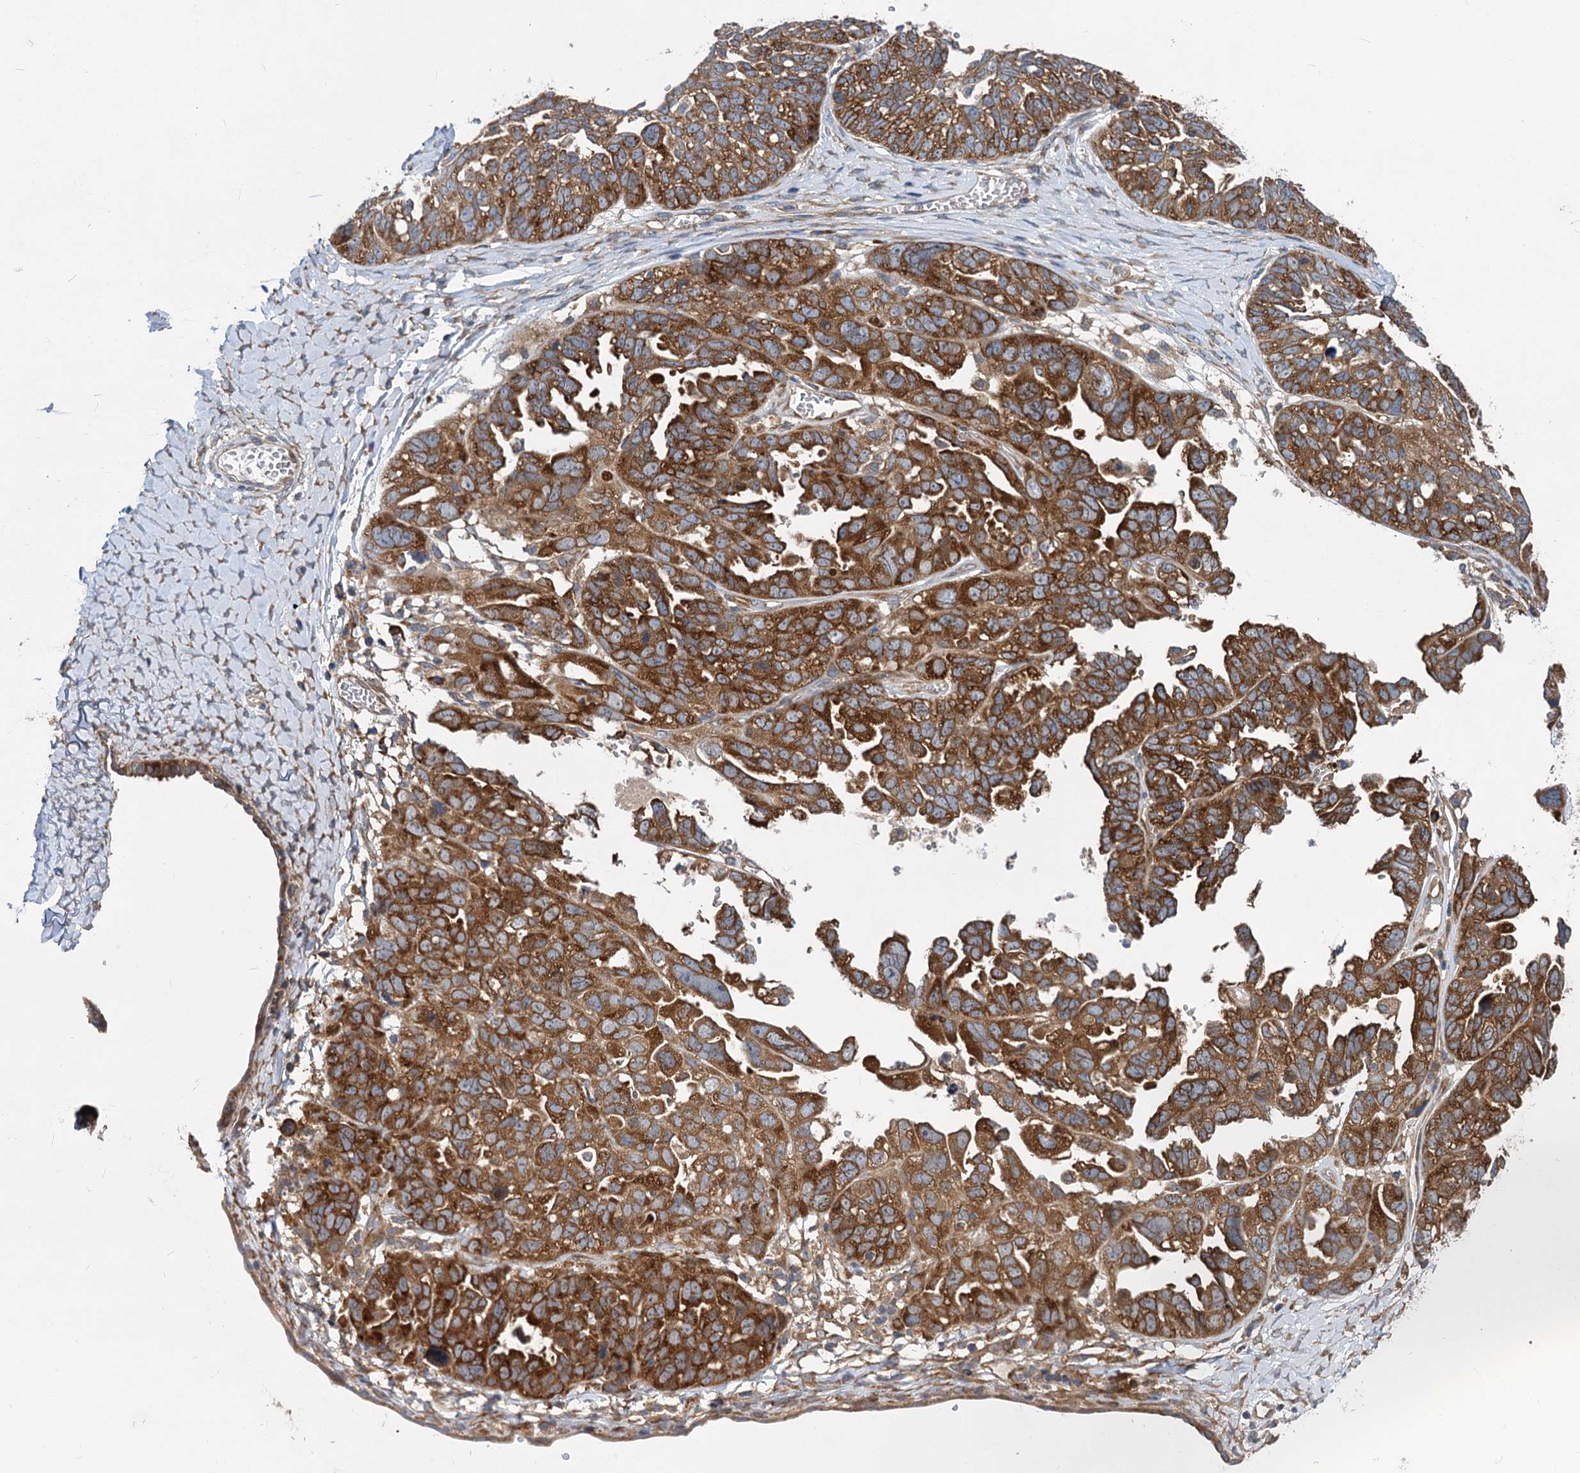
{"staining": {"intensity": "strong", "quantity": ">75%", "location": "cytoplasmic/membranous"}, "tissue": "ovarian cancer", "cell_type": "Tumor cells", "image_type": "cancer", "snomed": [{"axis": "morphology", "description": "Cystadenocarcinoma, serous, NOS"}, {"axis": "topography", "description": "Ovary"}], "caption": "Ovarian cancer (serous cystadenocarcinoma) stained with immunohistochemistry exhibits strong cytoplasmic/membranous positivity in approximately >75% of tumor cells.", "gene": "EIF2B2", "patient": {"sex": "female", "age": 79}}